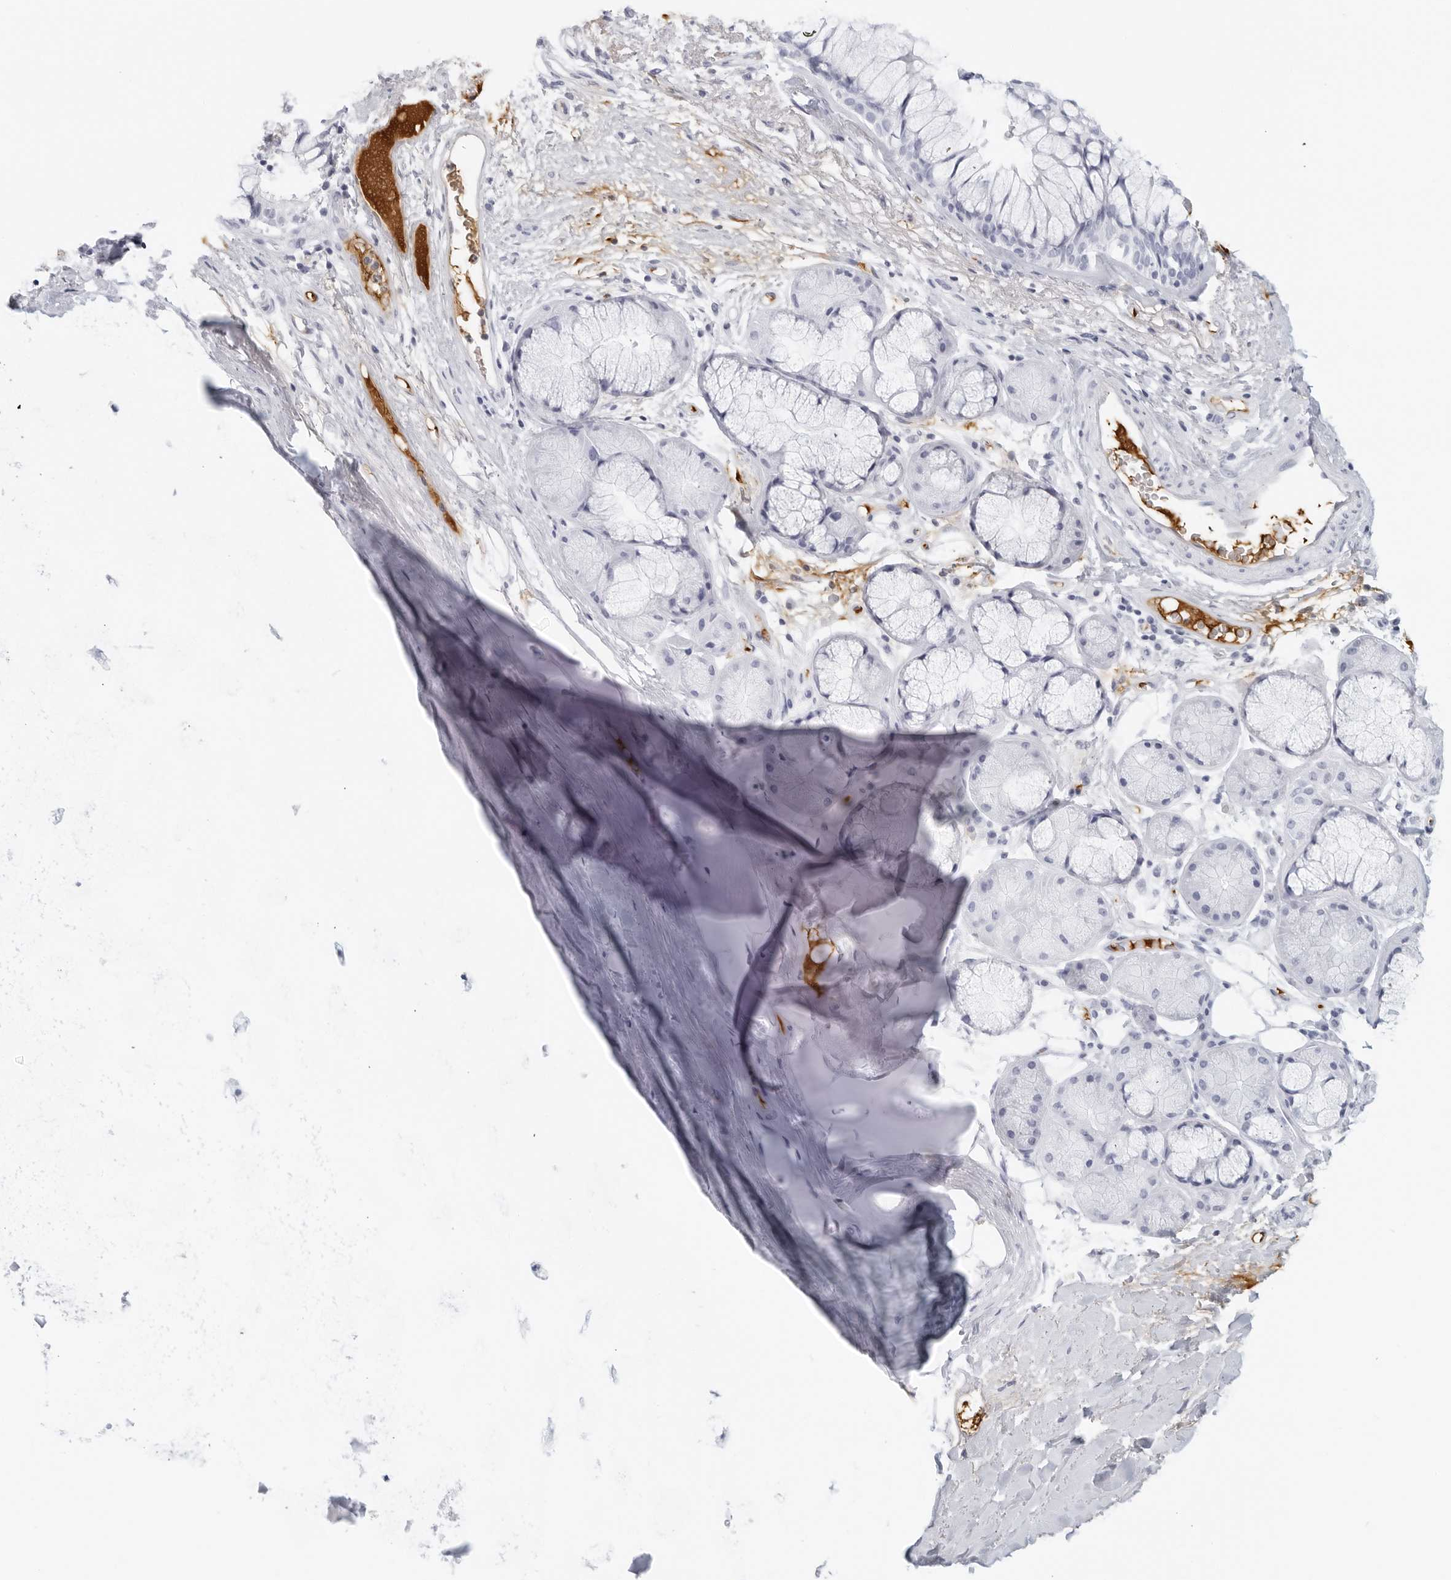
{"staining": {"intensity": "negative", "quantity": "none", "location": "none"}, "tissue": "adipose tissue", "cell_type": "Adipocytes", "image_type": "normal", "snomed": [{"axis": "morphology", "description": "Normal tissue, NOS"}, {"axis": "topography", "description": "Bronchus"}], "caption": "Adipocytes show no significant protein staining in benign adipose tissue.", "gene": "FGG", "patient": {"sex": "male", "age": 66}}